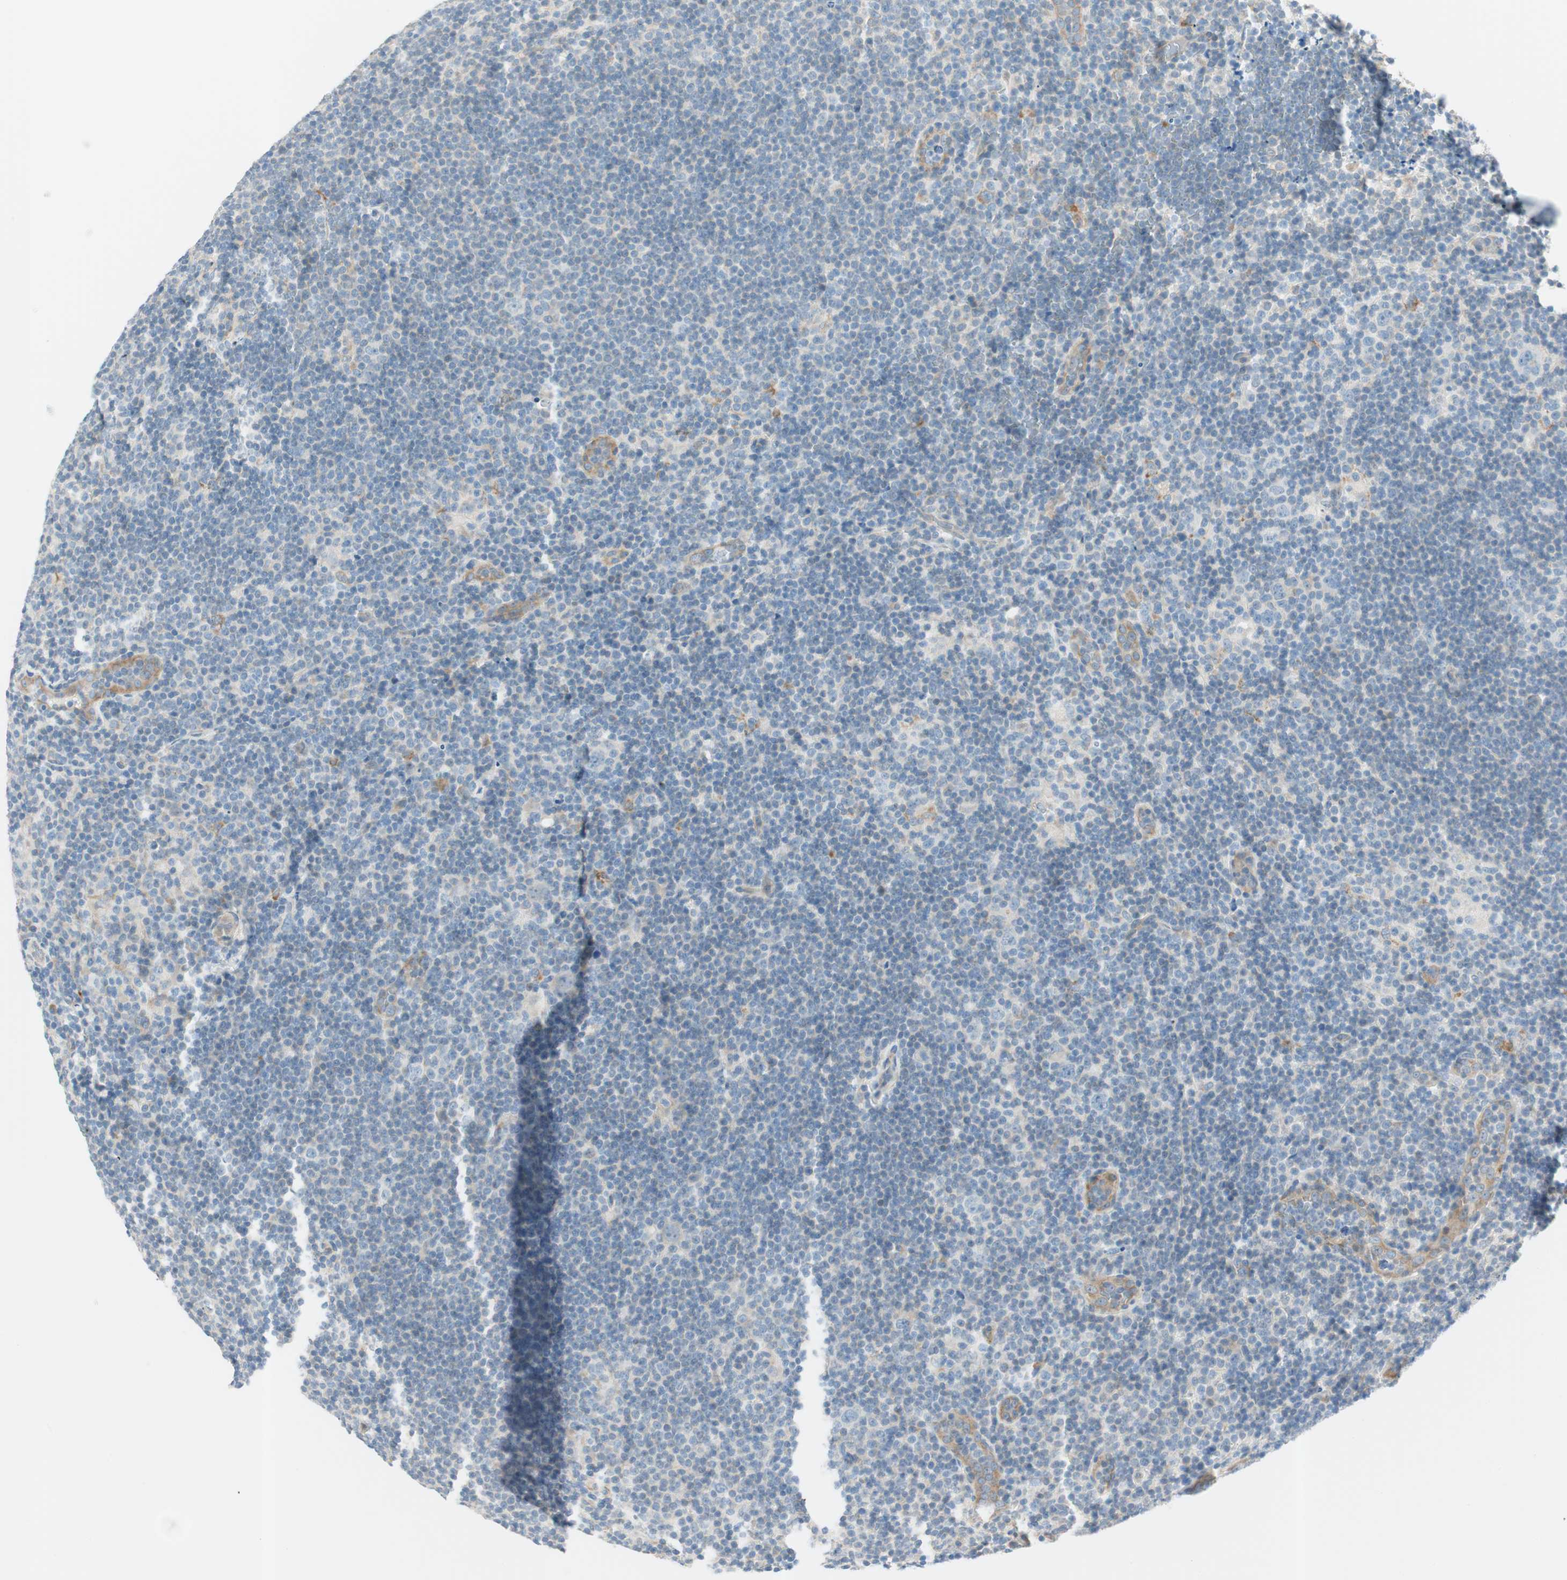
{"staining": {"intensity": "weak", "quantity": "<25%", "location": "cytoplasmic/membranous"}, "tissue": "lymphoma", "cell_type": "Tumor cells", "image_type": "cancer", "snomed": [{"axis": "morphology", "description": "Hodgkin's disease, NOS"}, {"axis": "topography", "description": "Lymph node"}], "caption": "Immunohistochemistry (IHC) of Hodgkin's disease exhibits no staining in tumor cells.", "gene": "CDK3", "patient": {"sex": "female", "age": 57}}